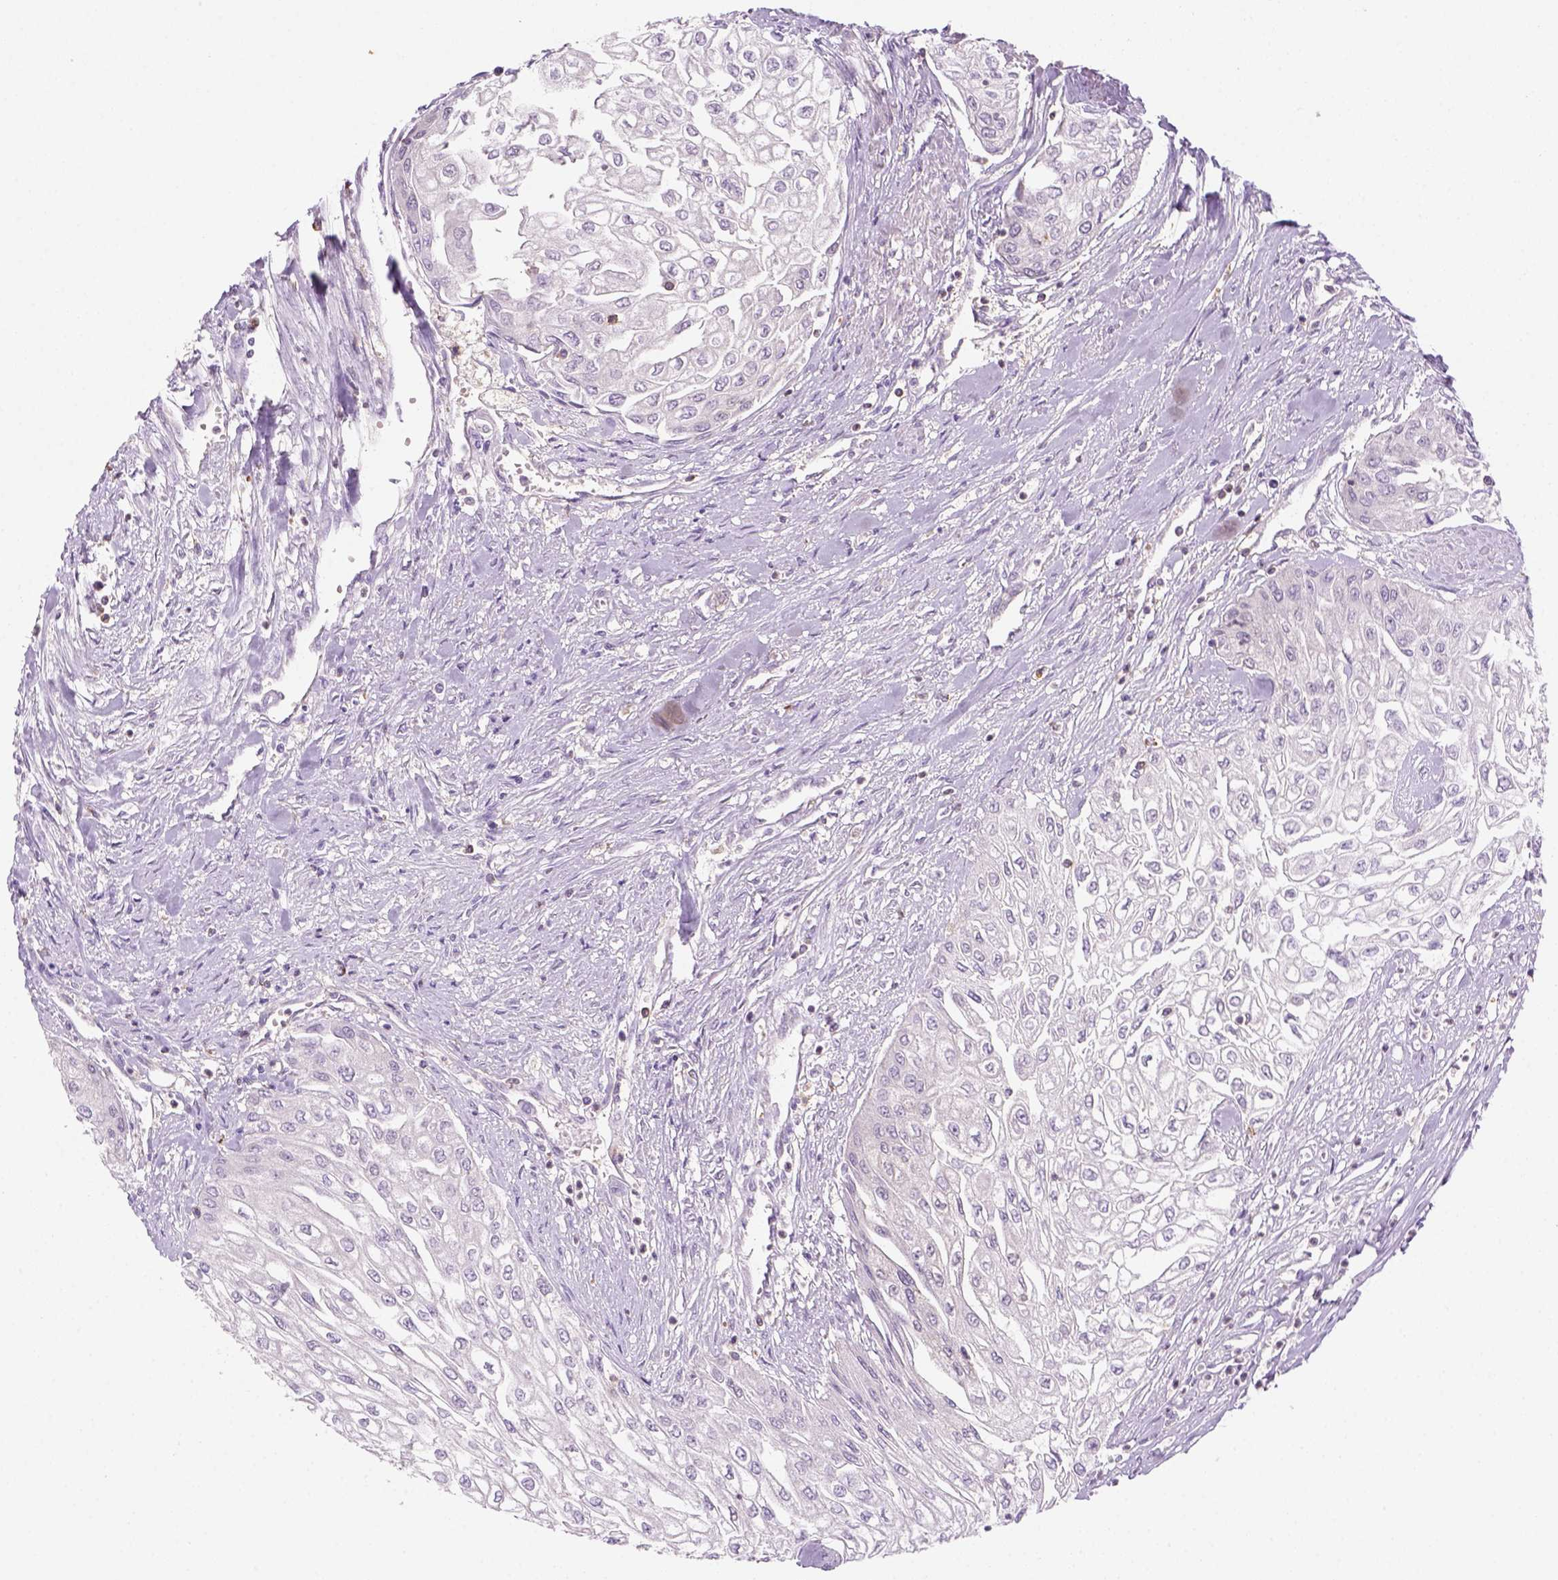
{"staining": {"intensity": "negative", "quantity": "none", "location": "none"}, "tissue": "urothelial cancer", "cell_type": "Tumor cells", "image_type": "cancer", "snomed": [{"axis": "morphology", "description": "Urothelial carcinoma, High grade"}, {"axis": "topography", "description": "Urinary bladder"}], "caption": "DAB immunohistochemical staining of high-grade urothelial carcinoma displays no significant staining in tumor cells.", "gene": "GOT1", "patient": {"sex": "male", "age": 62}}